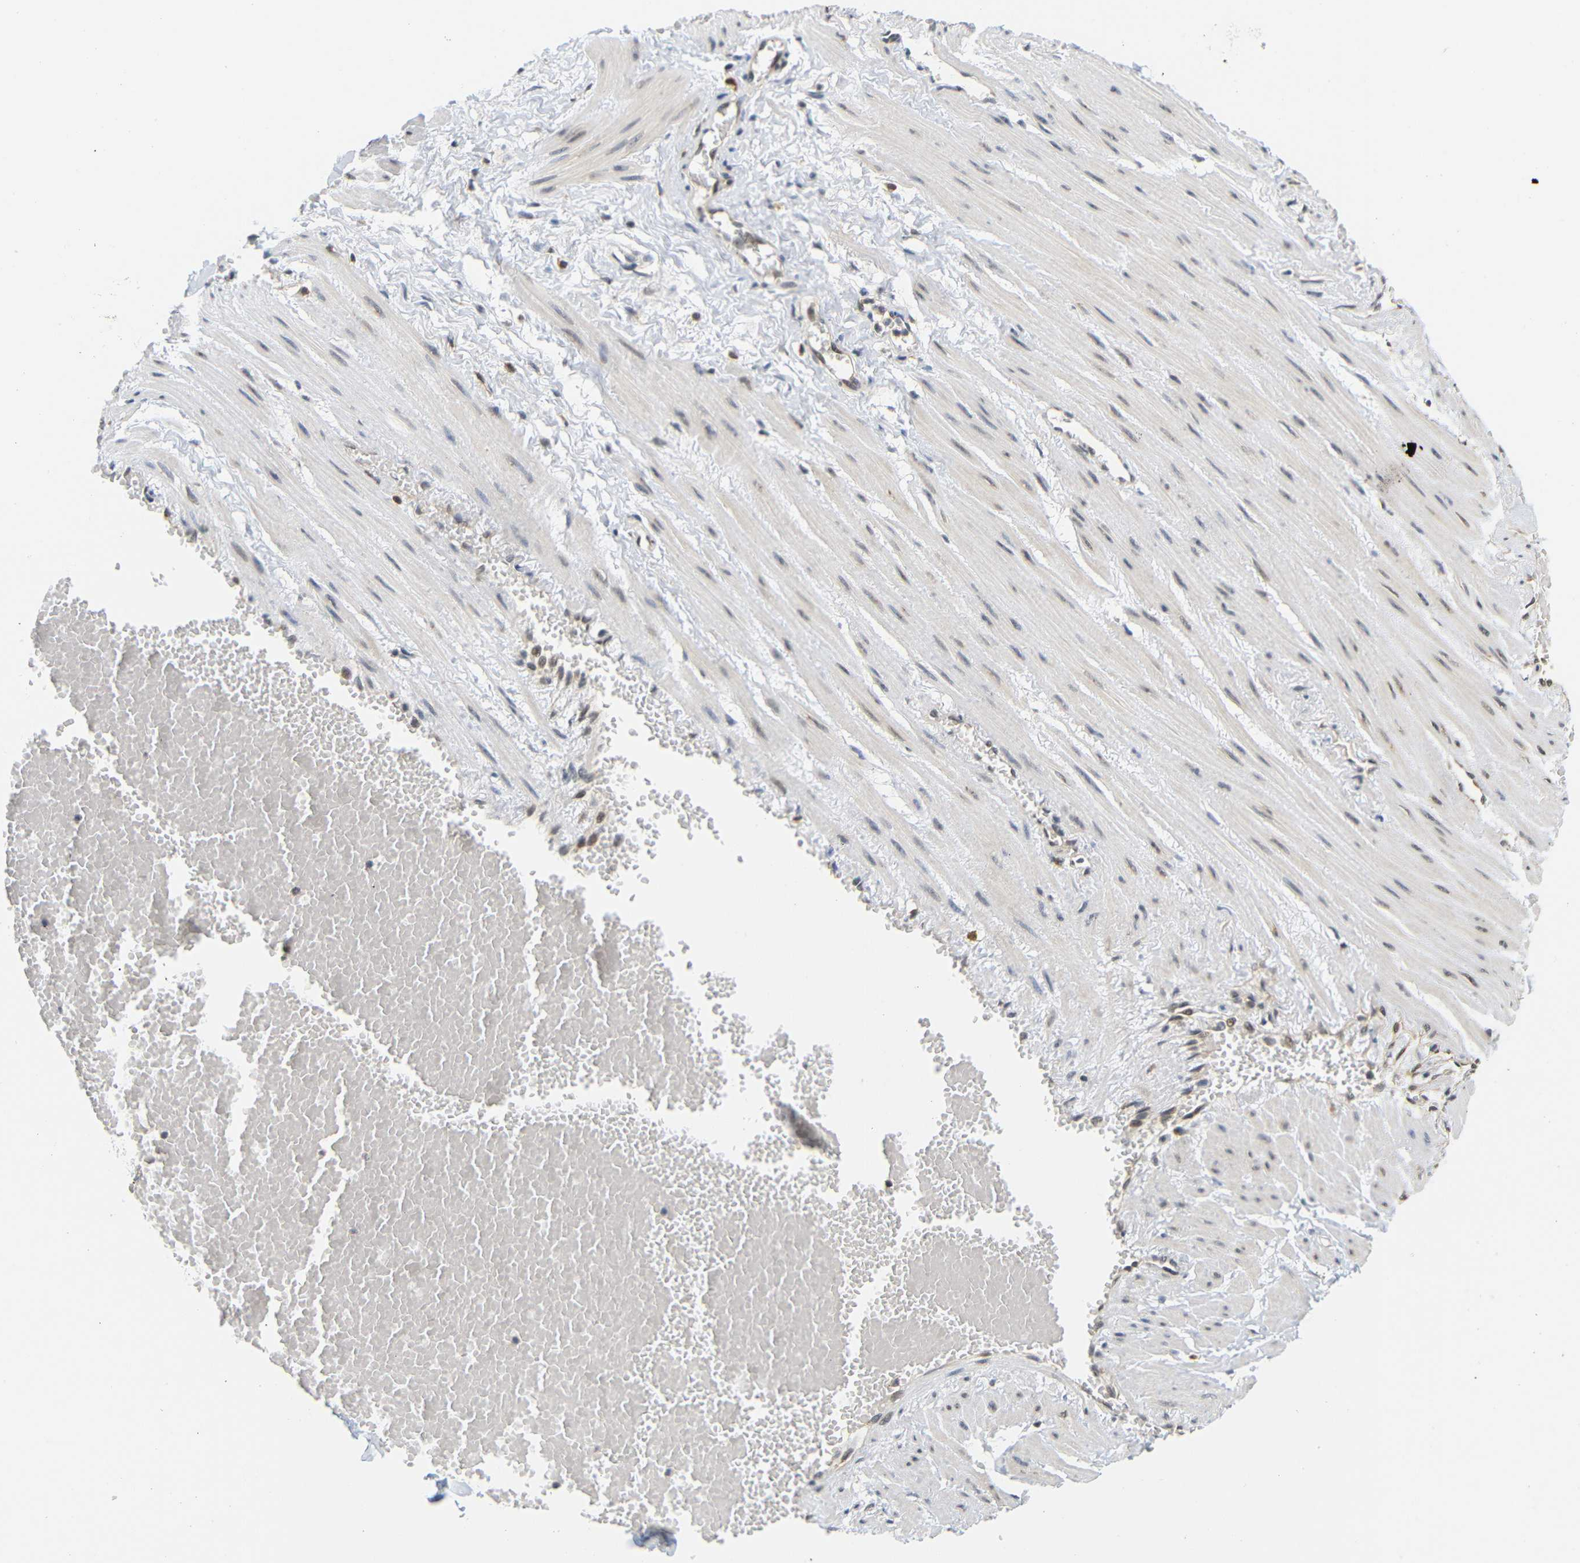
{"staining": {"intensity": "negative", "quantity": "none", "location": "none"}, "tissue": "adipose tissue", "cell_type": "Adipocytes", "image_type": "normal", "snomed": [{"axis": "morphology", "description": "Normal tissue, NOS"}, {"axis": "topography", "description": "Soft tissue"}, {"axis": "topography", "description": "Vascular tissue"}], "caption": "Adipocytes show no significant positivity in unremarkable adipose tissue. Nuclei are stained in blue.", "gene": "GJA5", "patient": {"sex": "female", "age": 35}}